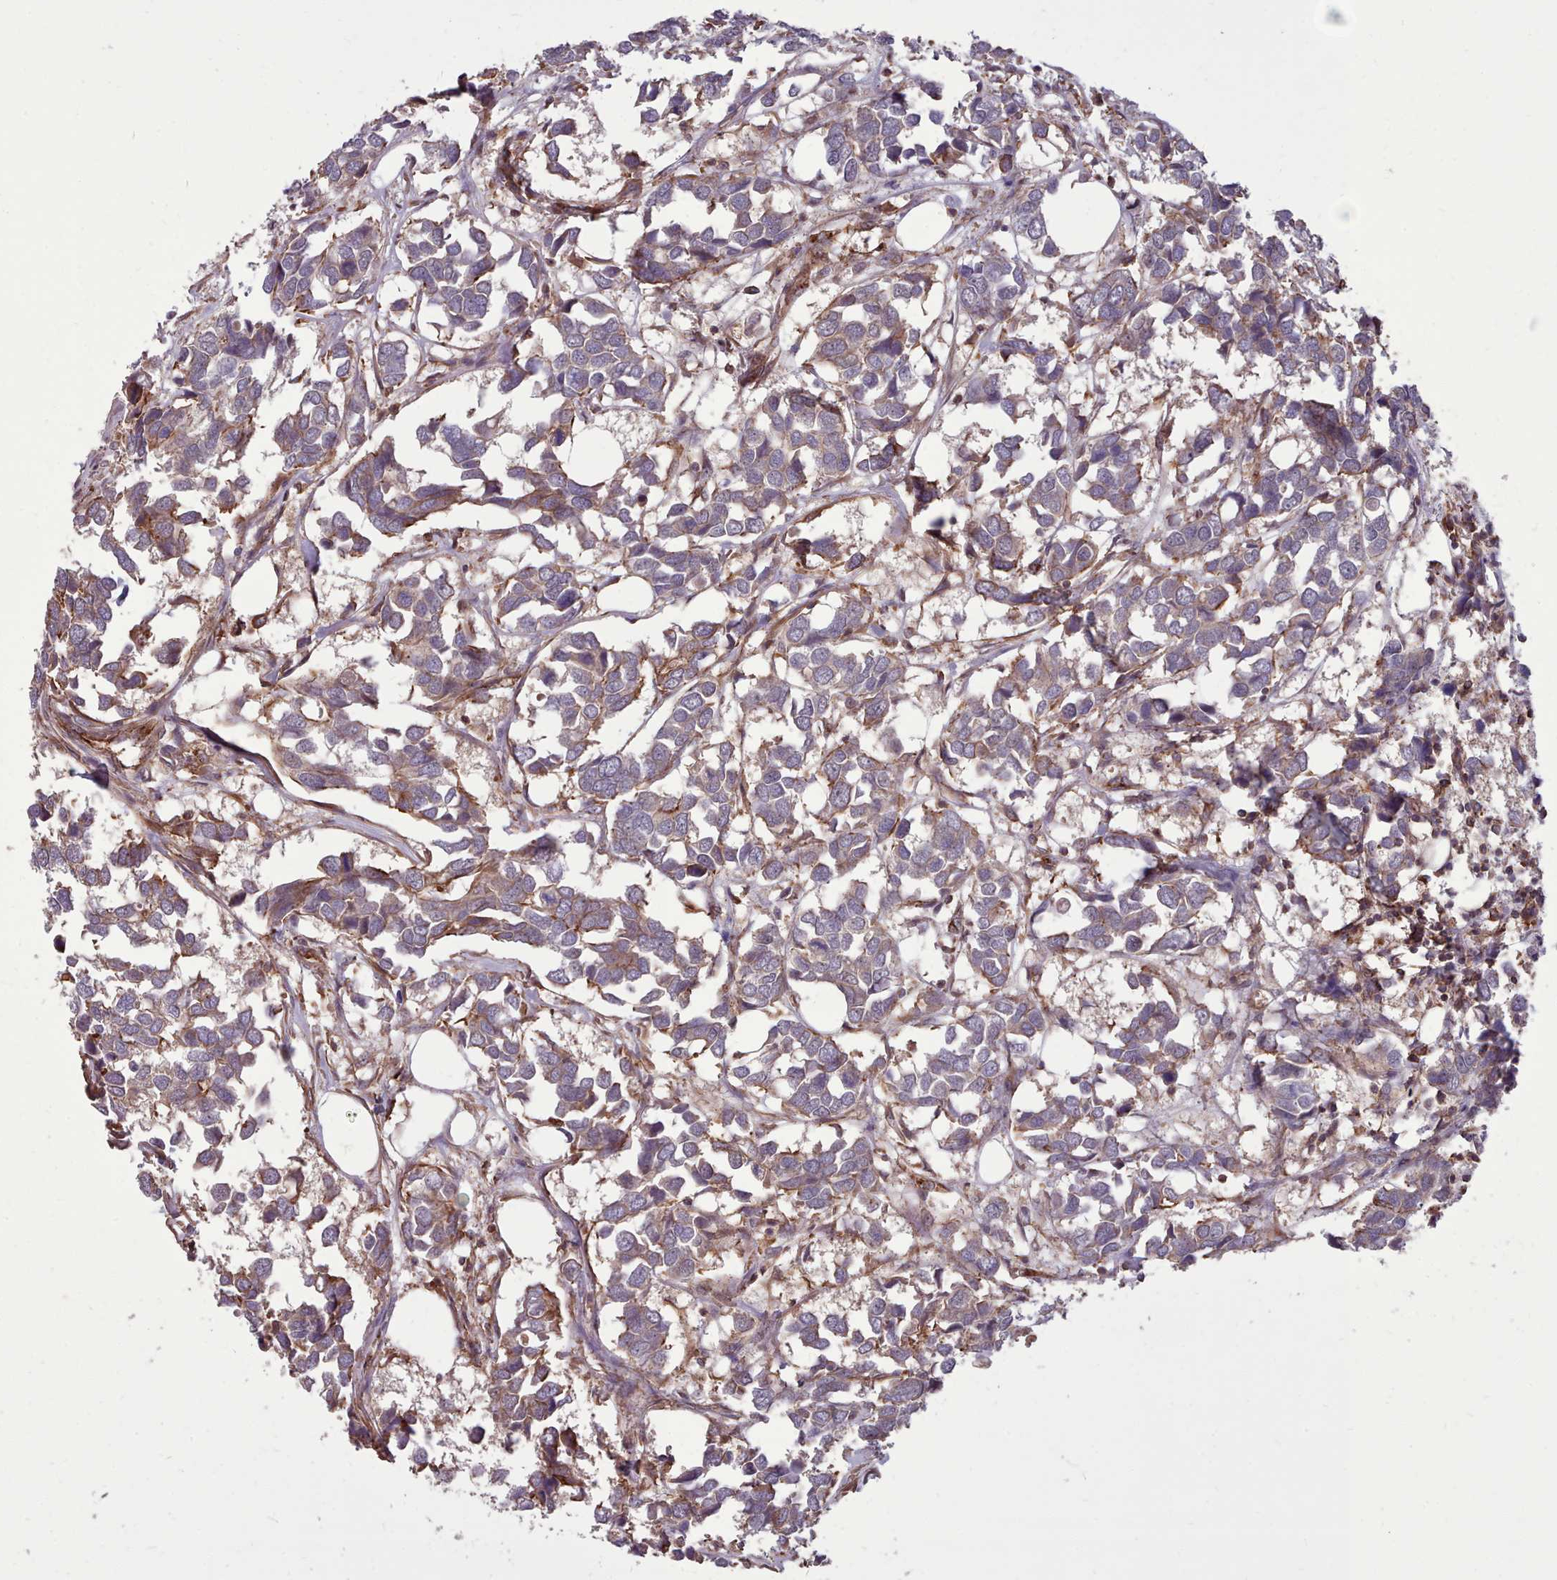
{"staining": {"intensity": "weak", "quantity": "25%-75%", "location": "cytoplasmic/membranous"}, "tissue": "breast cancer", "cell_type": "Tumor cells", "image_type": "cancer", "snomed": [{"axis": "morphology", "description": "Duct carcinoma"}, {"axis": "topography", "description": "Breast"}], "caption": "Breast cancer tissue displays weak cytoplasmic/membranous staining in approximately 25%-75% of tumor cells, visualized by immunohistochemistry.", "gene": "STUB1", "patient": {"sex": "female", "age": 83}}